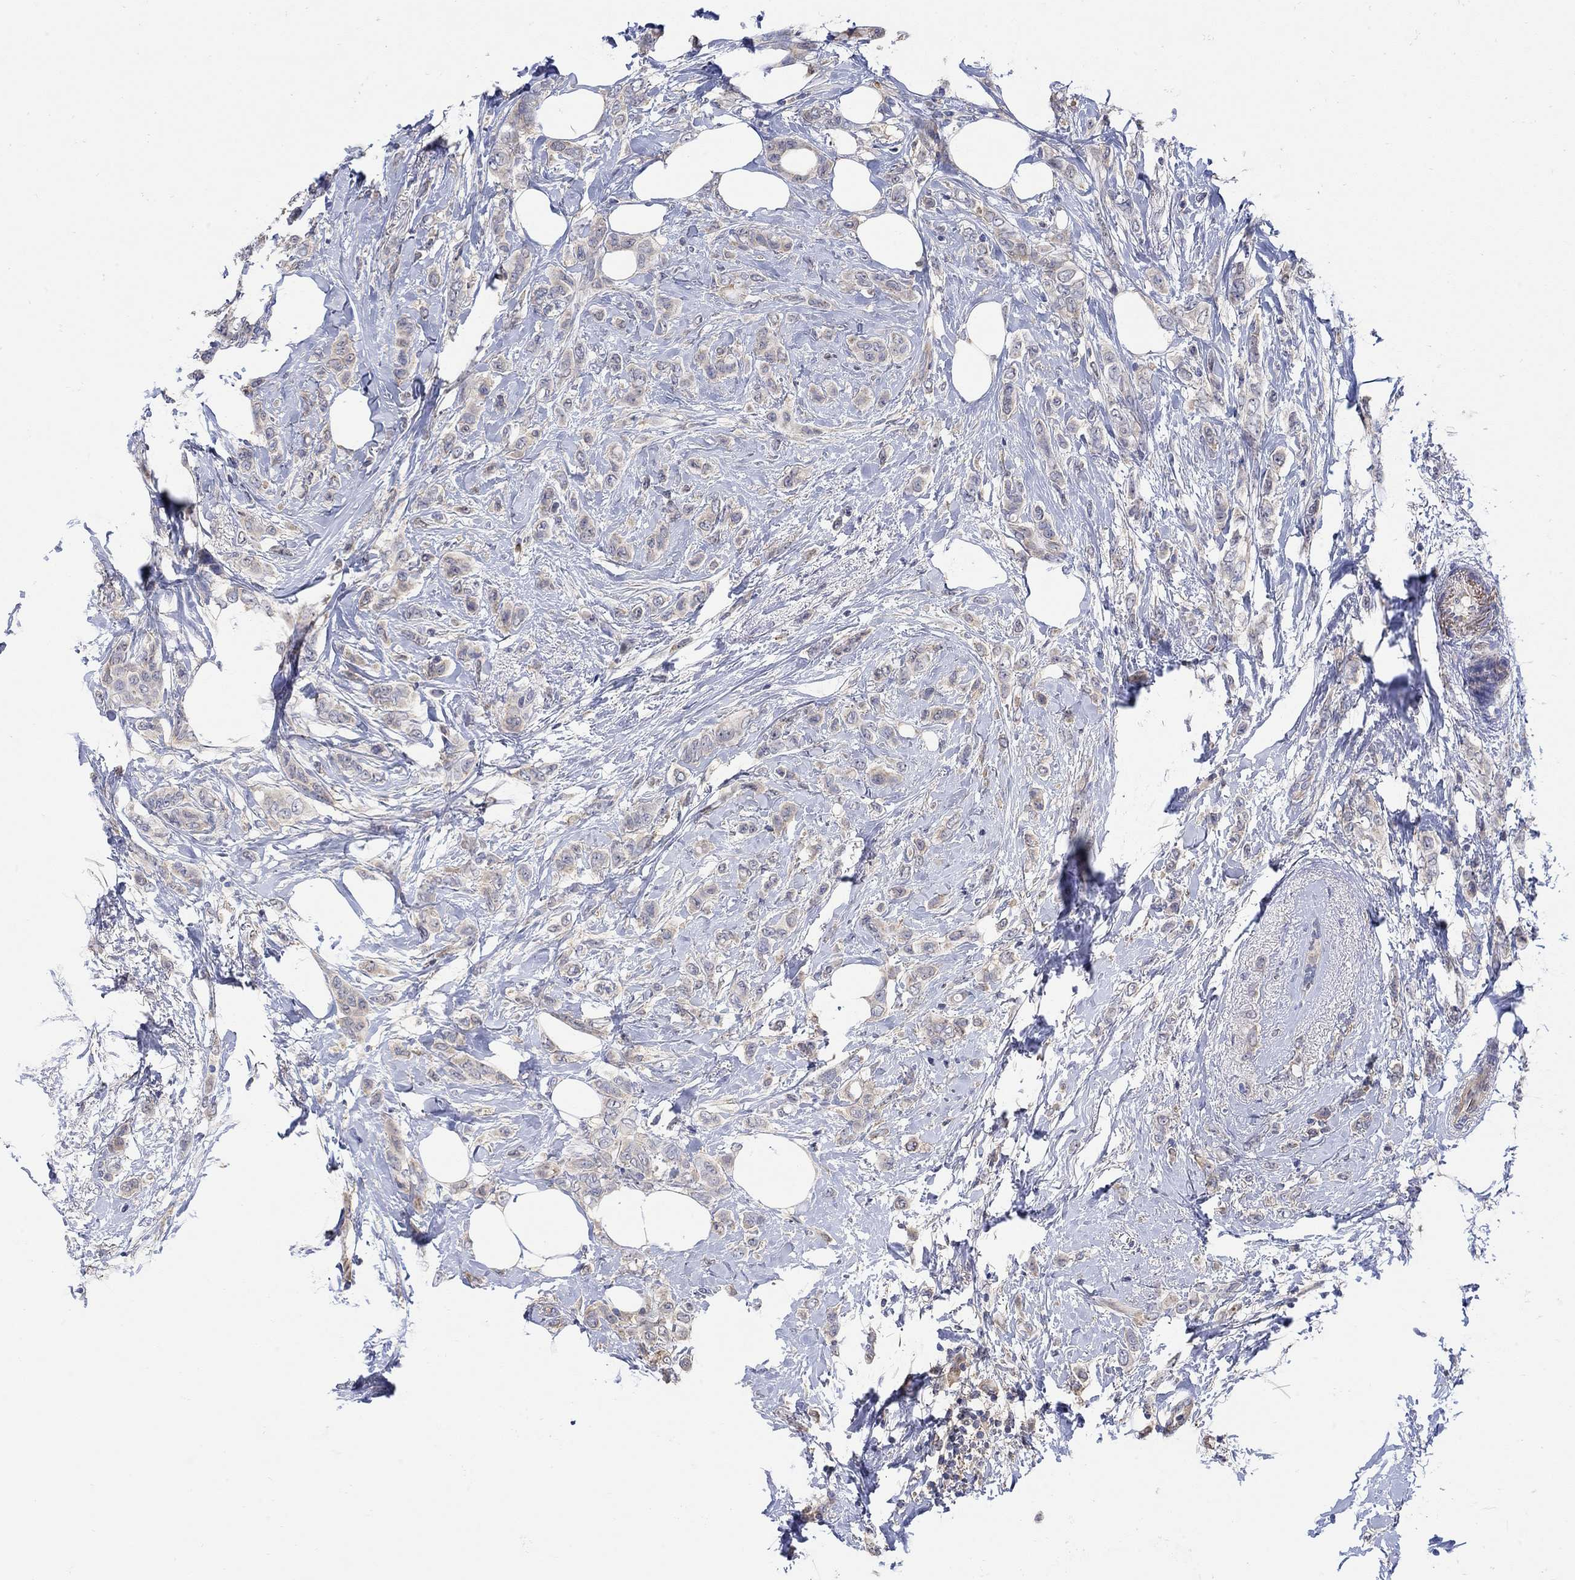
{"staining": {"intensity": "negative", "quantity": "none", "location": "none"}, "tissue": "breast cancer", "cell_type": "Tumor cells", "image_type": "cancer", "snomed": [{"axis": "morphology", "description": "Lobular carcinoma"}, {"axis": "topography", "description": "Breast"}], "caption": "High magnification brightfield microscopy of breast cancer (lobular carcinoma) stained with DAB (3,3'-diaminobenzidine) (brown) and counterstained with hematoxylin (blue): tumor cells show no significant staining. The staining is performed using DAB (3,3'-diaminobenzidine) brown chromogen with nuclei counter-stained in using hematoxylin.", "gene": "TEKT3", "patient": {"sex": "female", "age": 66}}